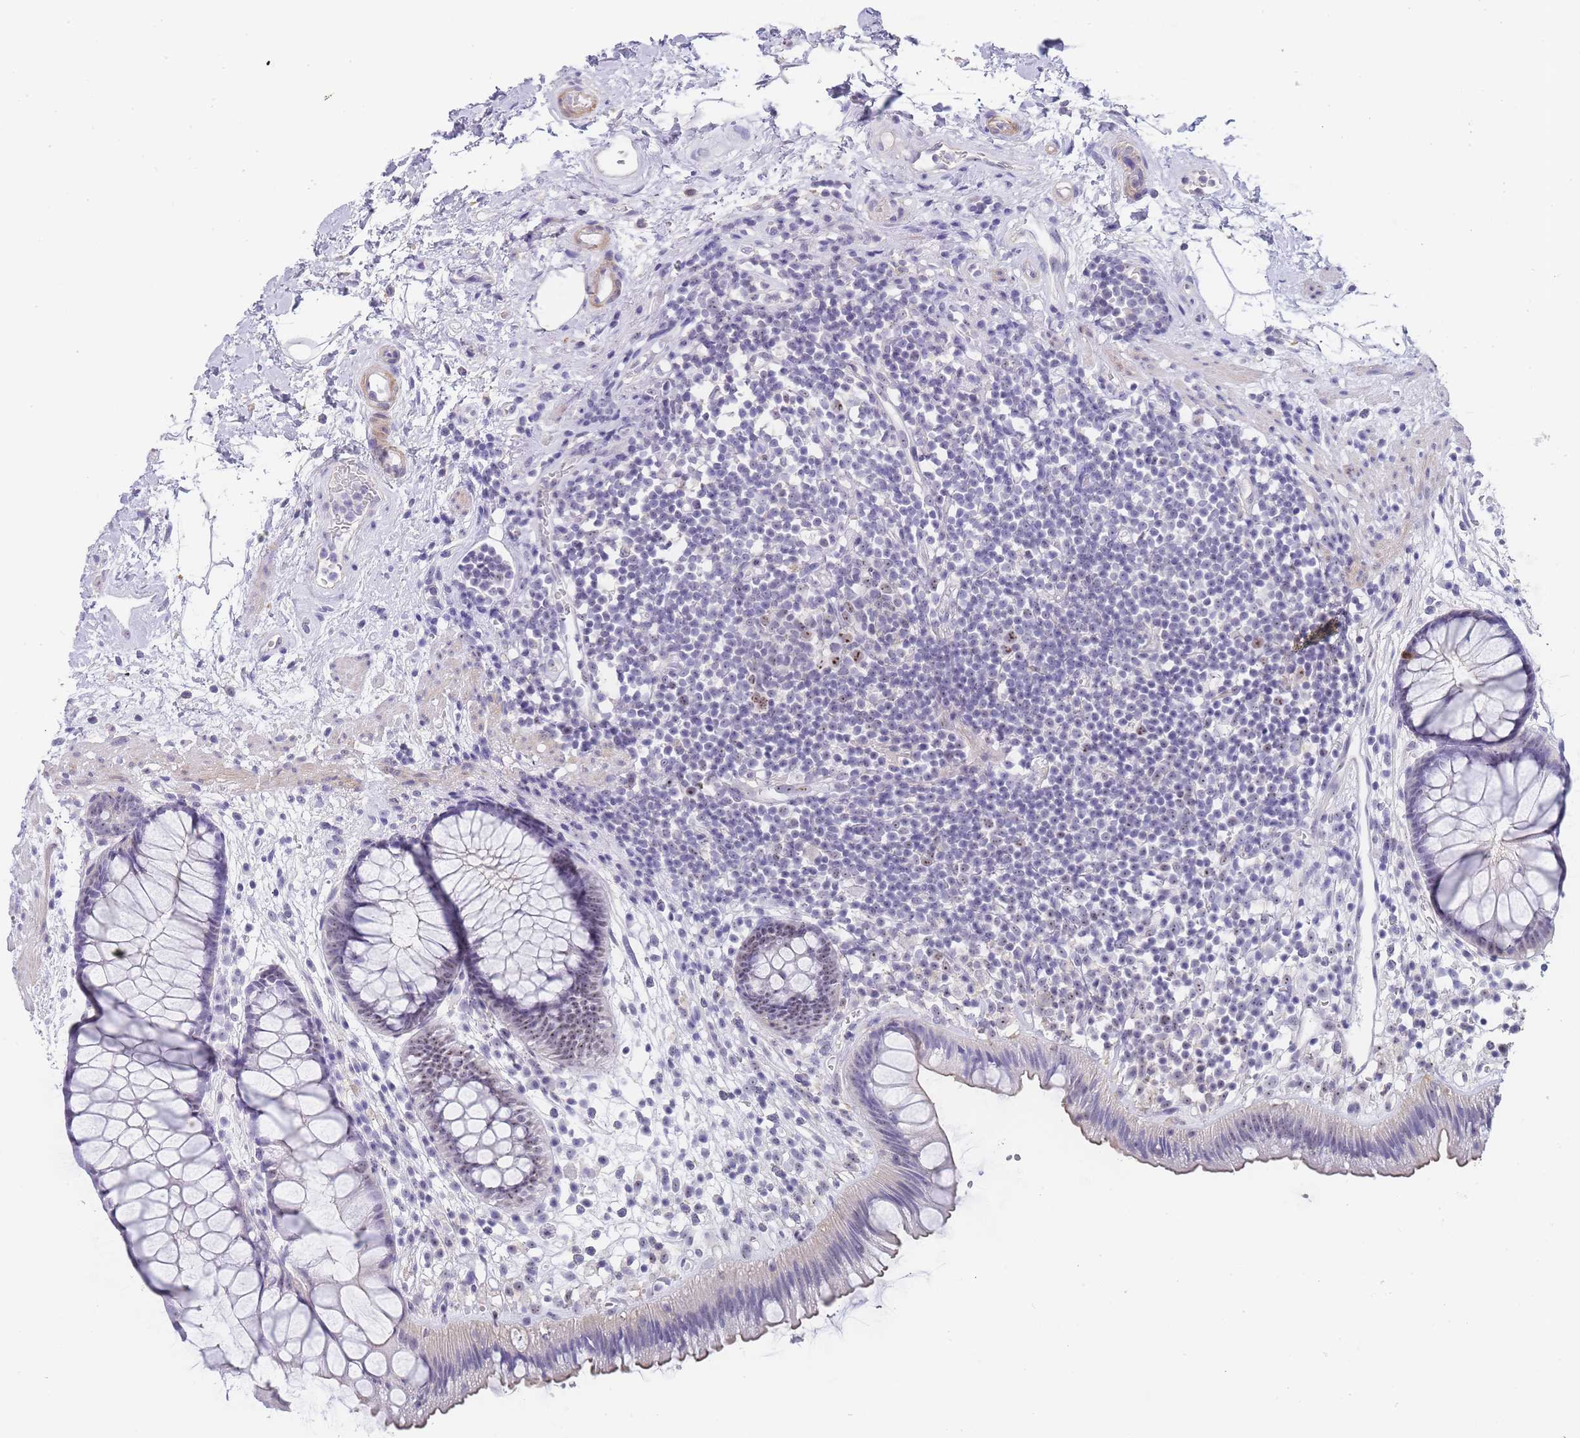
{"staining": {"intensity": "weak", "quantity": "<25%", "location": "nuclear"}, "tissue": "rectum", "cell_type": "Glandular cells", "image_type": "normal", "snomed": [{"axis": "morphology", "description": "Normal tissue, NOS"}, {"axis": "topography", "description": "Rectum"}], "caption": "DAB (3,3'-diaminobenzidine) immunohistochemical staining of unremarkable human rectum shows no significant staining in glandular cells.", "gene": "NOP14", "patient": {"sex": "male", "age": 51}}